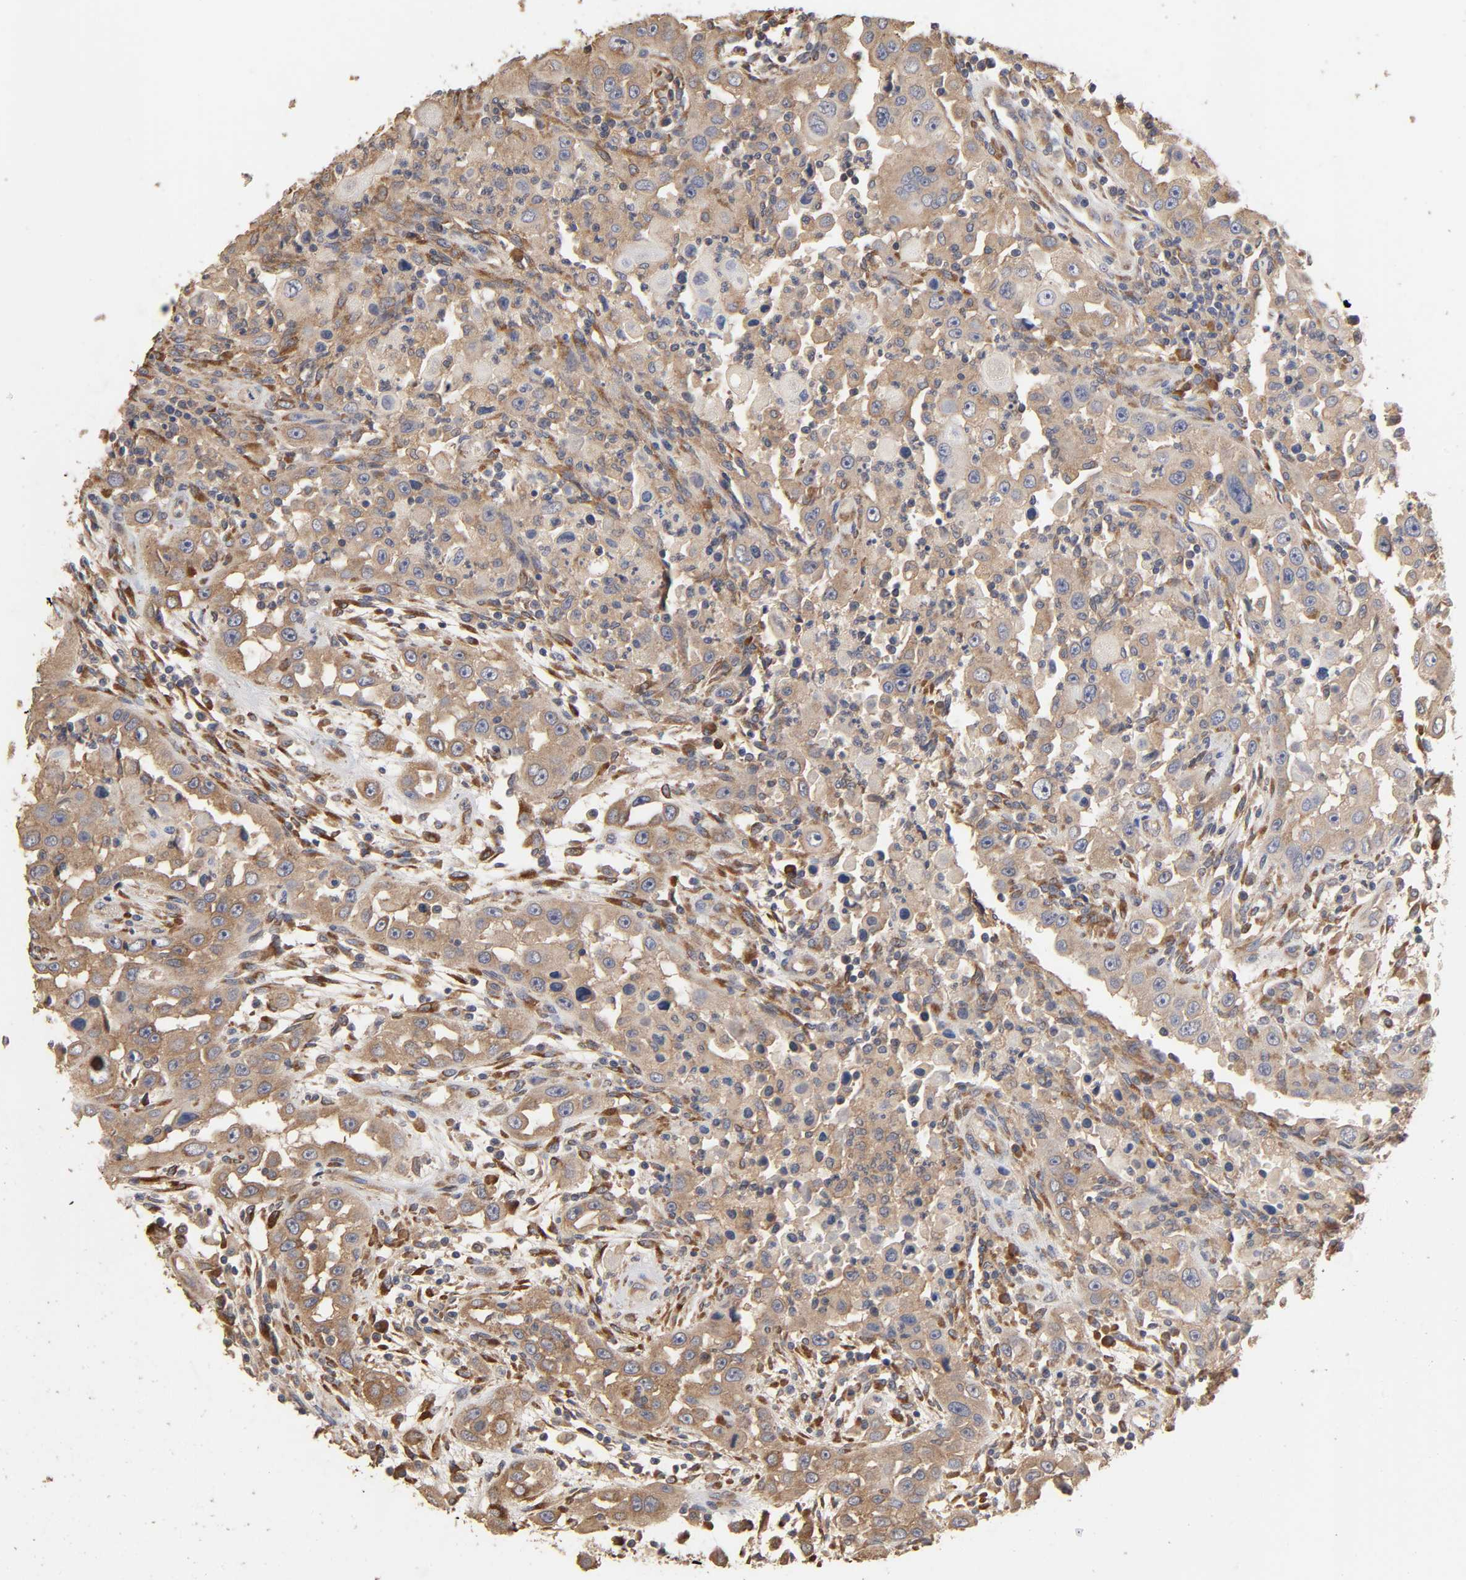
{"staining": {"intensity": "moderate", "quantity": ">75%", "location": "cytoplasmic/membranous"}, "tissue": "head and neck cancer", "cell_type": "Tumor cells", "image_type": "cancer", "snomed": [{"axis": "morphology", "description": "Carcinoma, NOS"}, {"axis": "topography", "description": "Head-Neck"}], "caption": "Immunohistochemistry (IHC) of head and neck cancer (carcinoma) shows medium levels of moderate cytoplasmic/membranous positivity in approximately >75% of tumor cells.", "gene": "EIF4G2", "patient": {"sex": "male", "age": 87}}